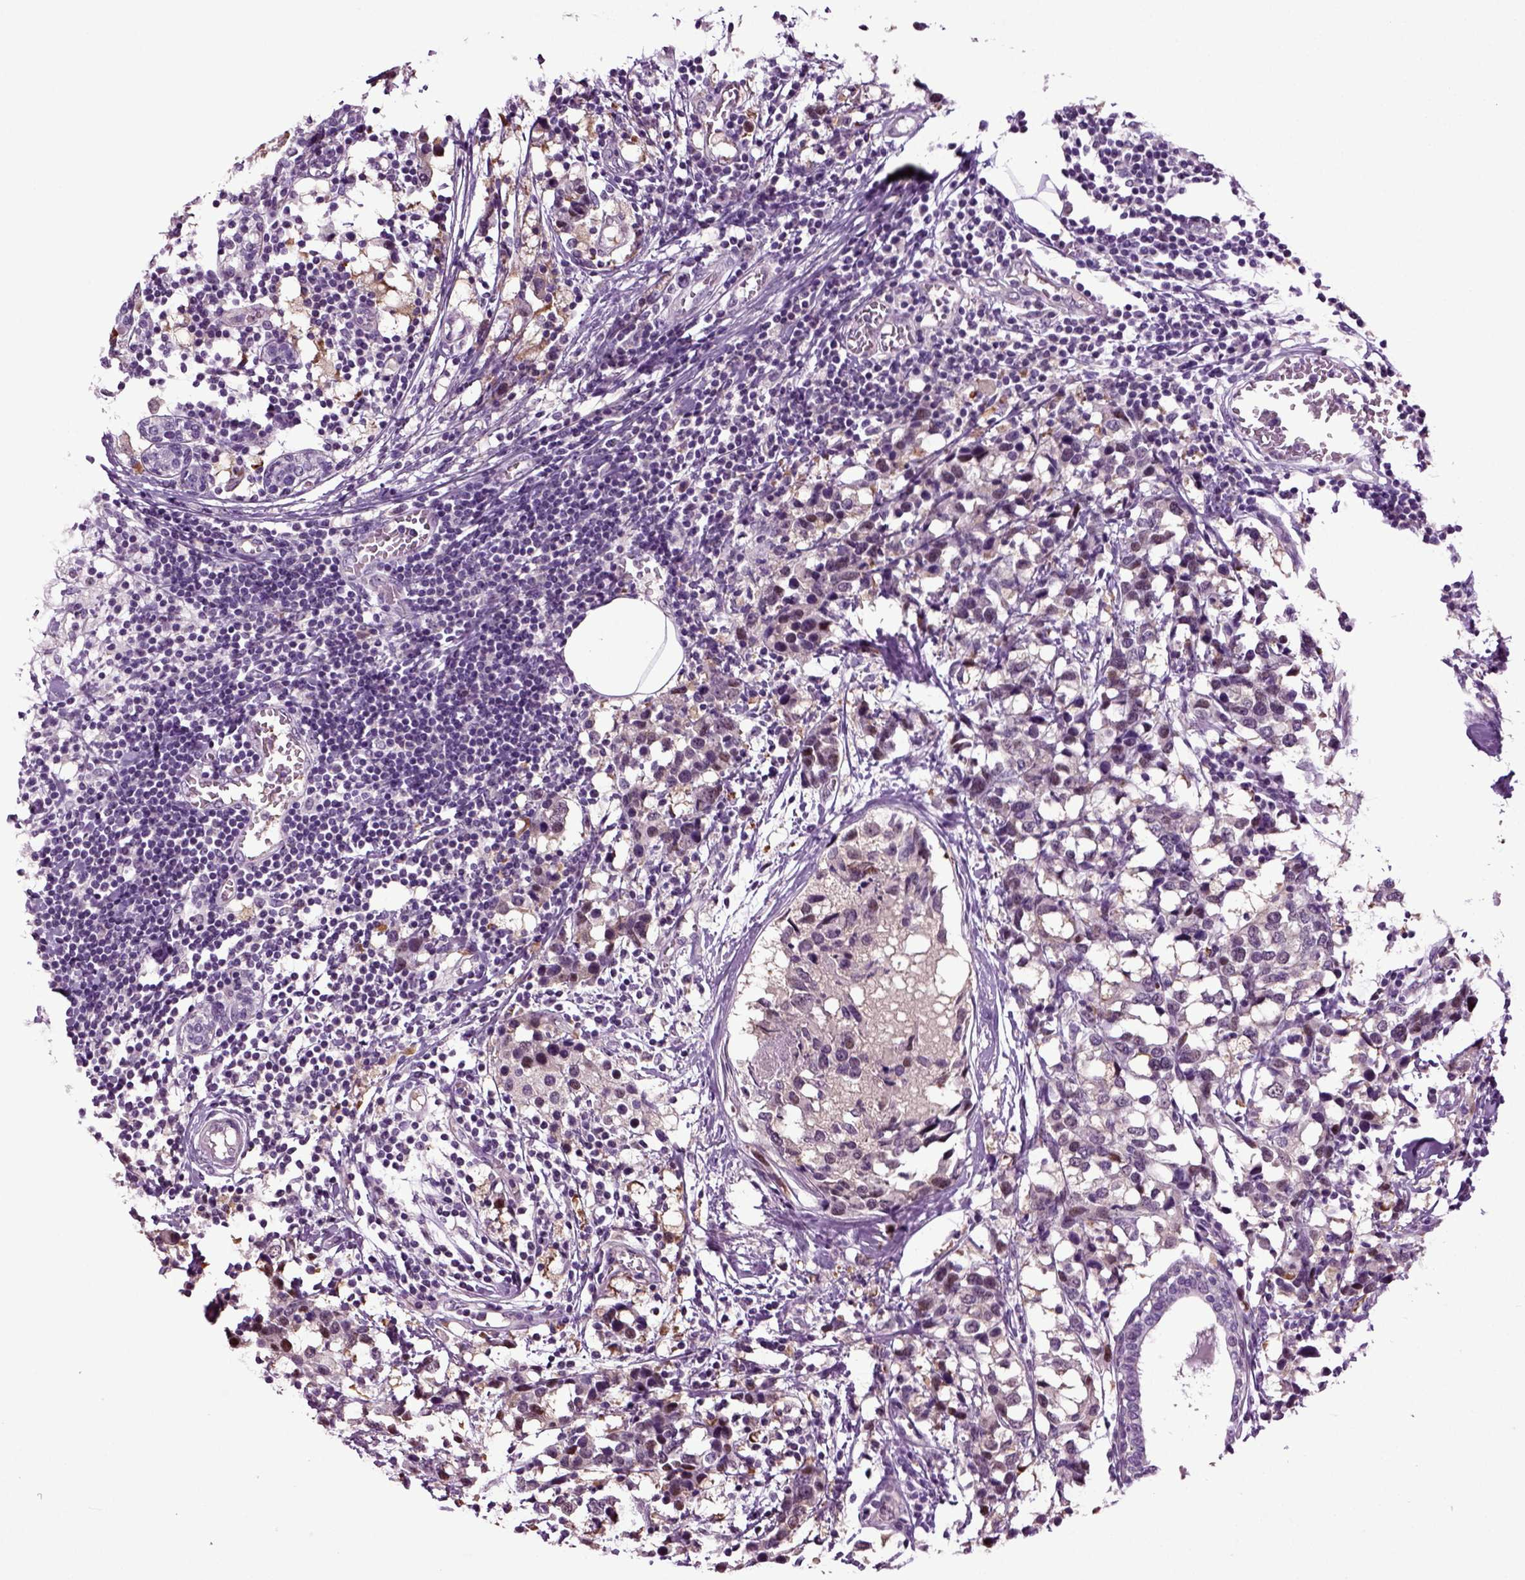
{"staining": {"intensity": "negative", "quantity": "none", "location": "none"}, "tissue": "breast cancer", "cell_type": "Tumor cells", "image_type": "cancer", "snomed": [{"axis": "morphology", "description": "Lobular carcinoma"}, {"axis": "topography", "description": "Breast"}], "caption": "An image of breast lobular carcinoma stained for a protein shows no brown staining in tumor cells.", "gene": "PLCH2", "patient": {"sex": "female", "age": 59}}